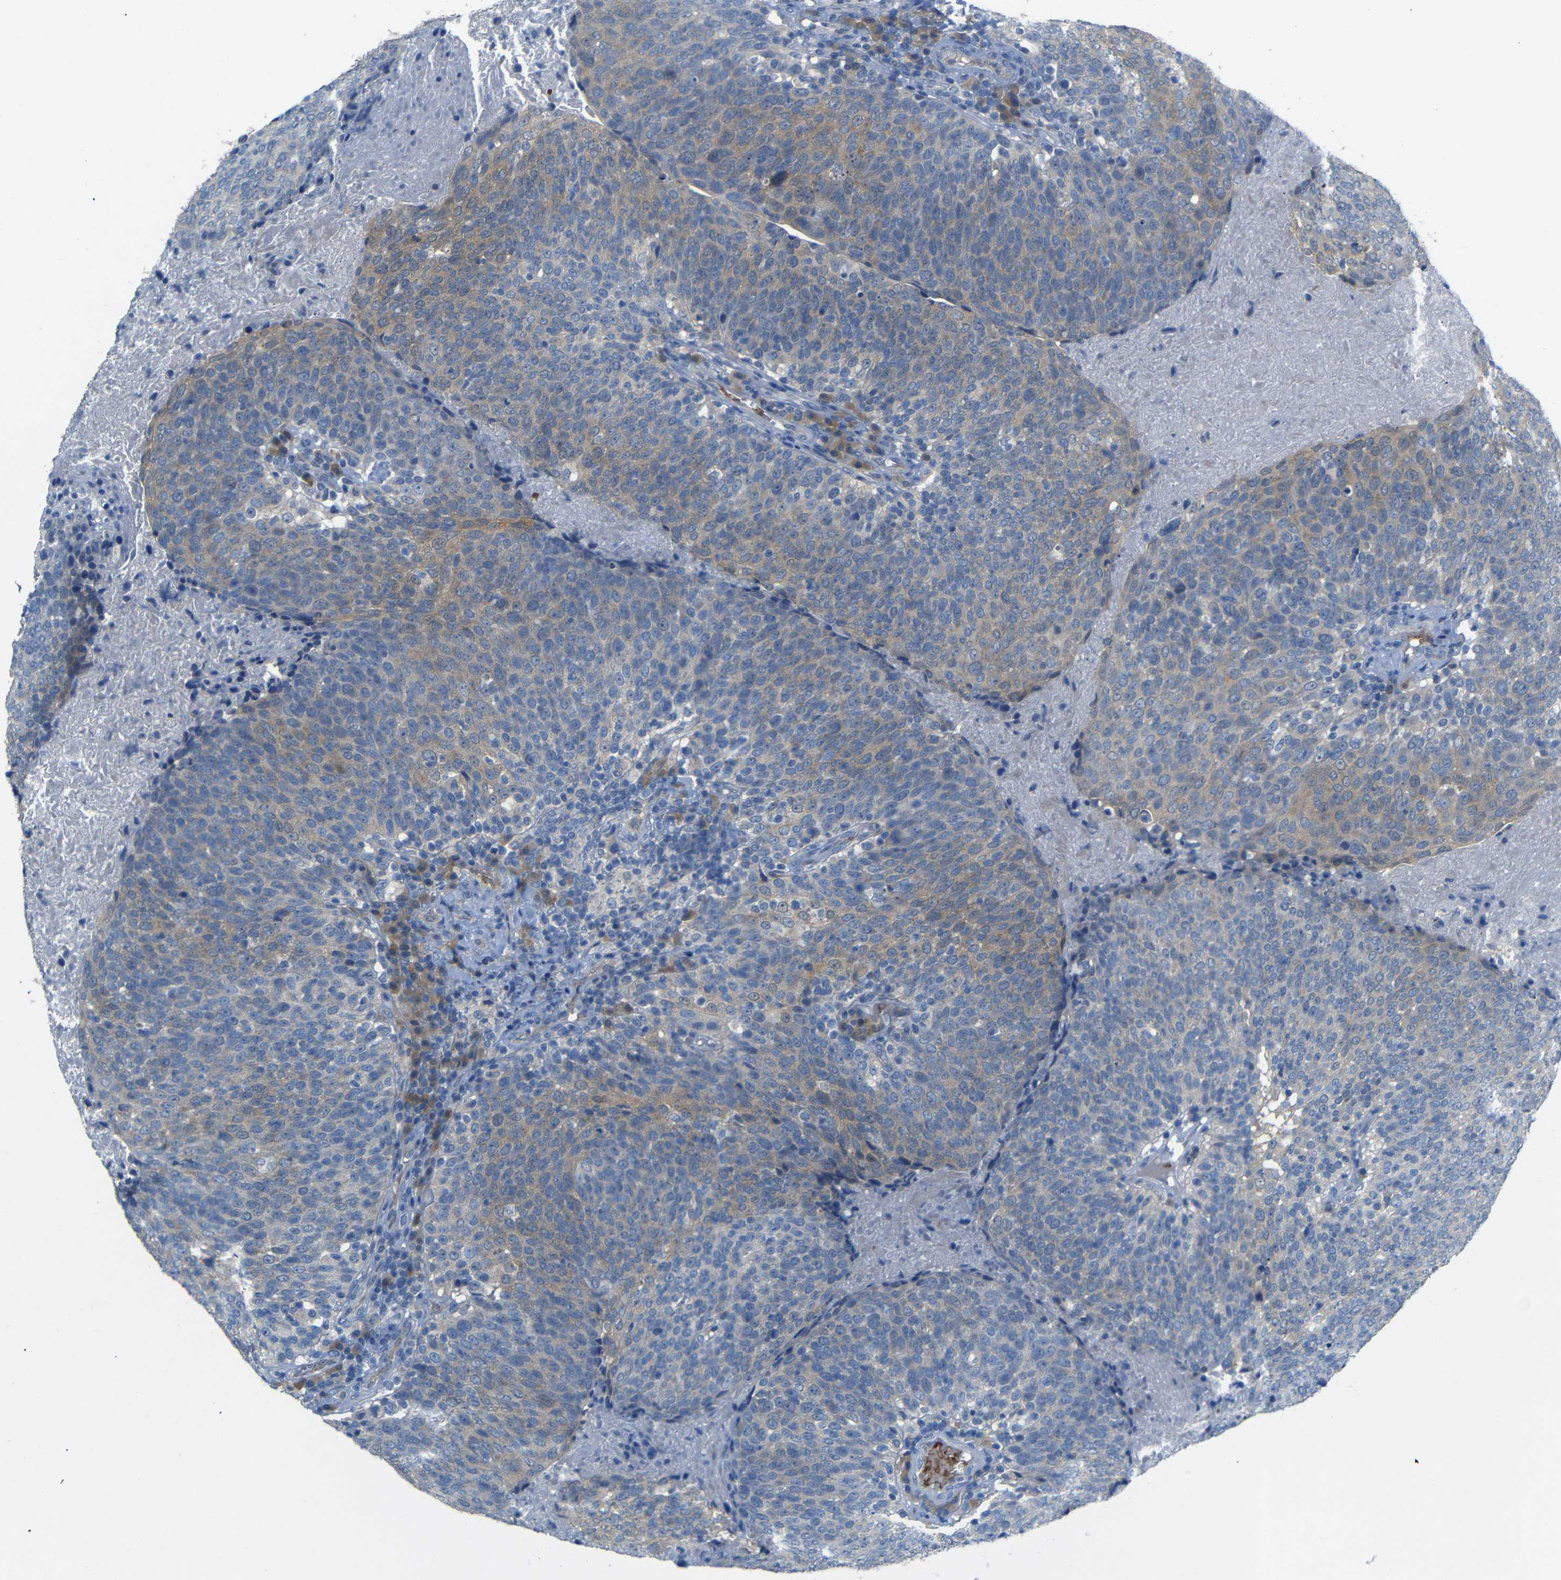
{"staining": {"intensity": "moderate", "quantity": "25%-75%", "location": "cytoplasmic/membranous"}, "tissue": "head and neck cancer", "cell_type": "Tumor cells", "image_type": "cancer", "snomed": [{"axis": "morphology", "description": "Squamous cell carcinoma, NOS"}, {"axis": "morphology", "description": "Squamous cell carcinoma, metastatic, NOS"}, {"axis": "topography", "description": "Lymph node"}, {"axis": "topography", "description": "Head-Neck"}], "caption": "The micrograph demonstrates immunohistochemical staining of head and neck cancer (squamous cell carcinoma). There is moderate cytoplasmic/membranous staining is appreciated in about 25%-75% of tumor cells. (DAB IHC, brown staining for protein, blue staining for nuclei).", "gene": "TBC1D32", "patient": {"sex": "male", "age": 62}}